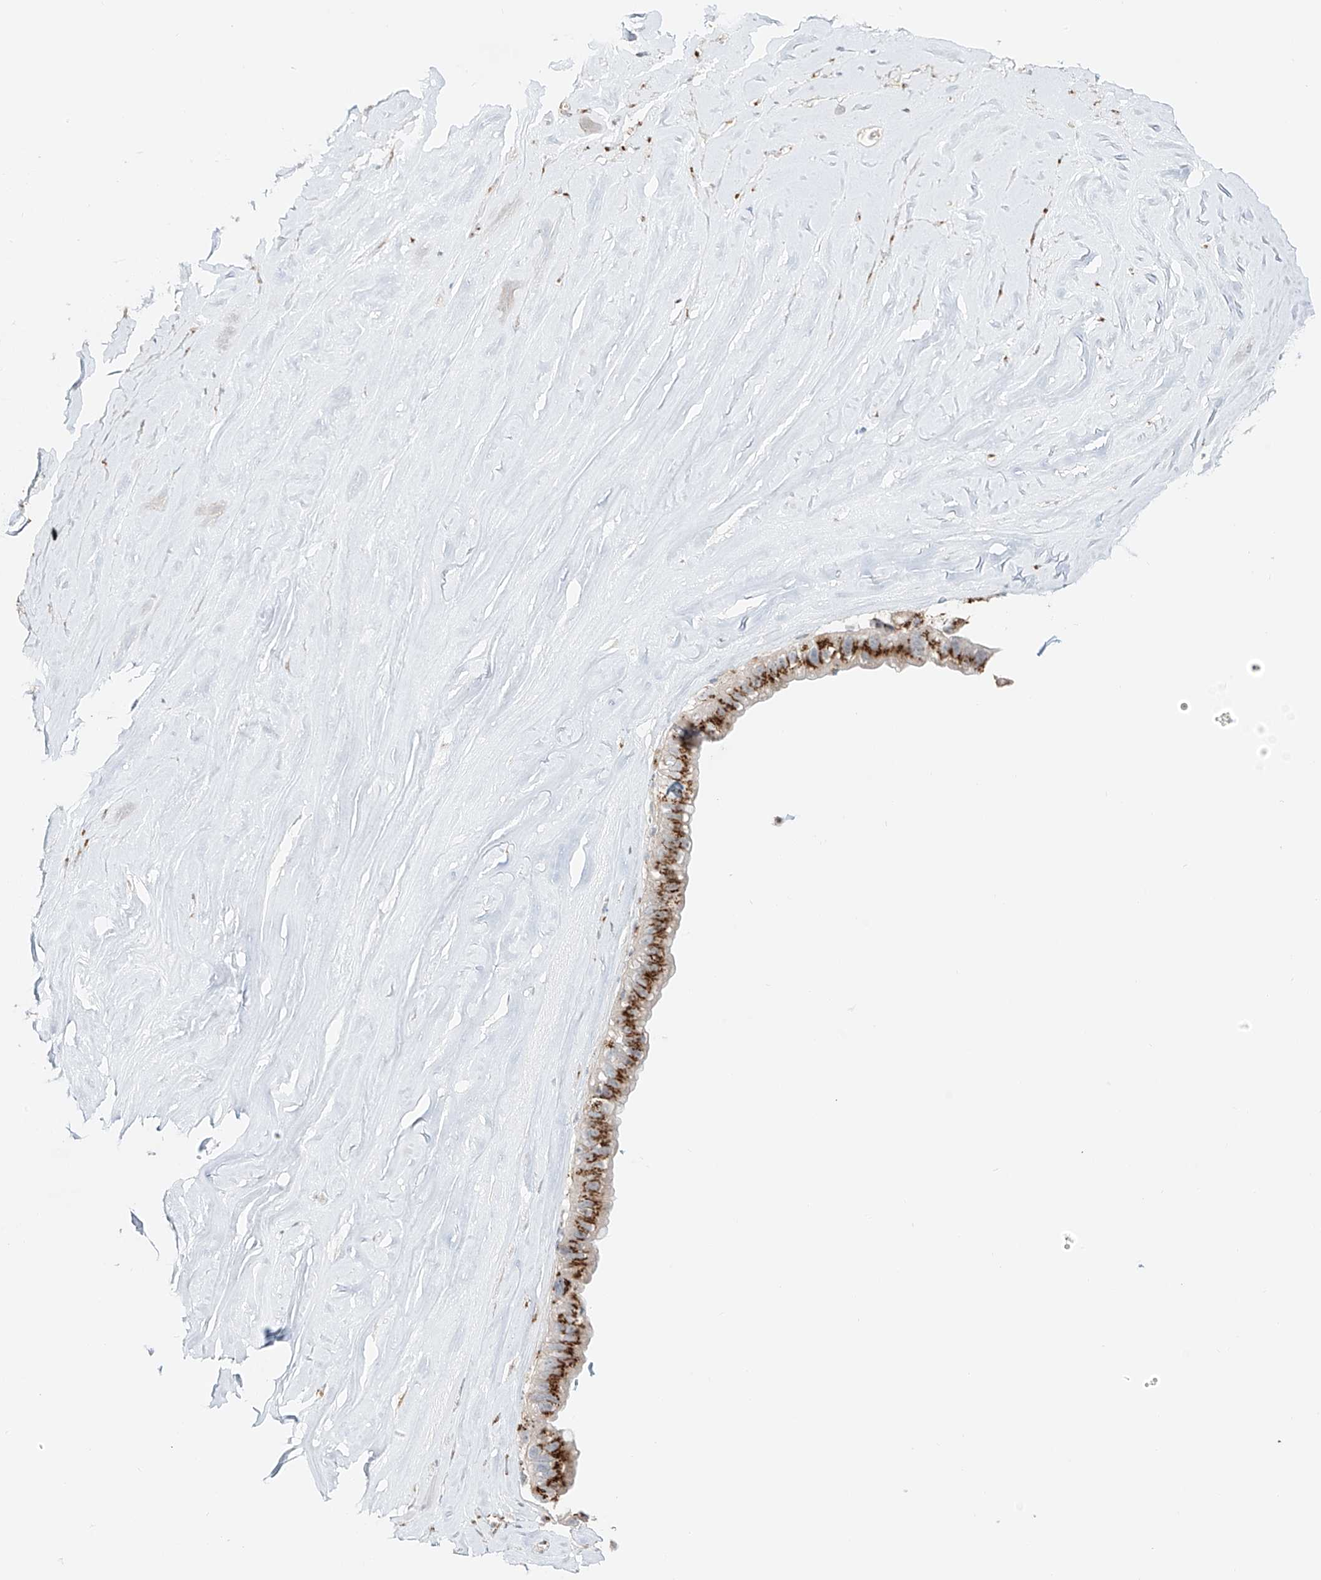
{"staining": {"intensity": "strong", "quantity": ">75%", "location": "cytoplasmic/membranous"}, "tissue": "ovarian cancer", "cell_type": "Tumor cells", "image_type": "cancer", "snomed": [{"axis": "morphology", "description": "Cystadenocarcinoma, mucinous, NOS"}, {"axis": "topography", "description": "Ovary"}], "caption": "Immunohistochemistry (DAB (3,3'-diaminobenzidine)) staining of mucinous cystadenocarcinoma (ovarian) displays strong cytoplasmic/membranous protein positivity in about >75% of tumor cells.", "gene": "BSDC1", "patient": {"sex": "female", "age": 61}}